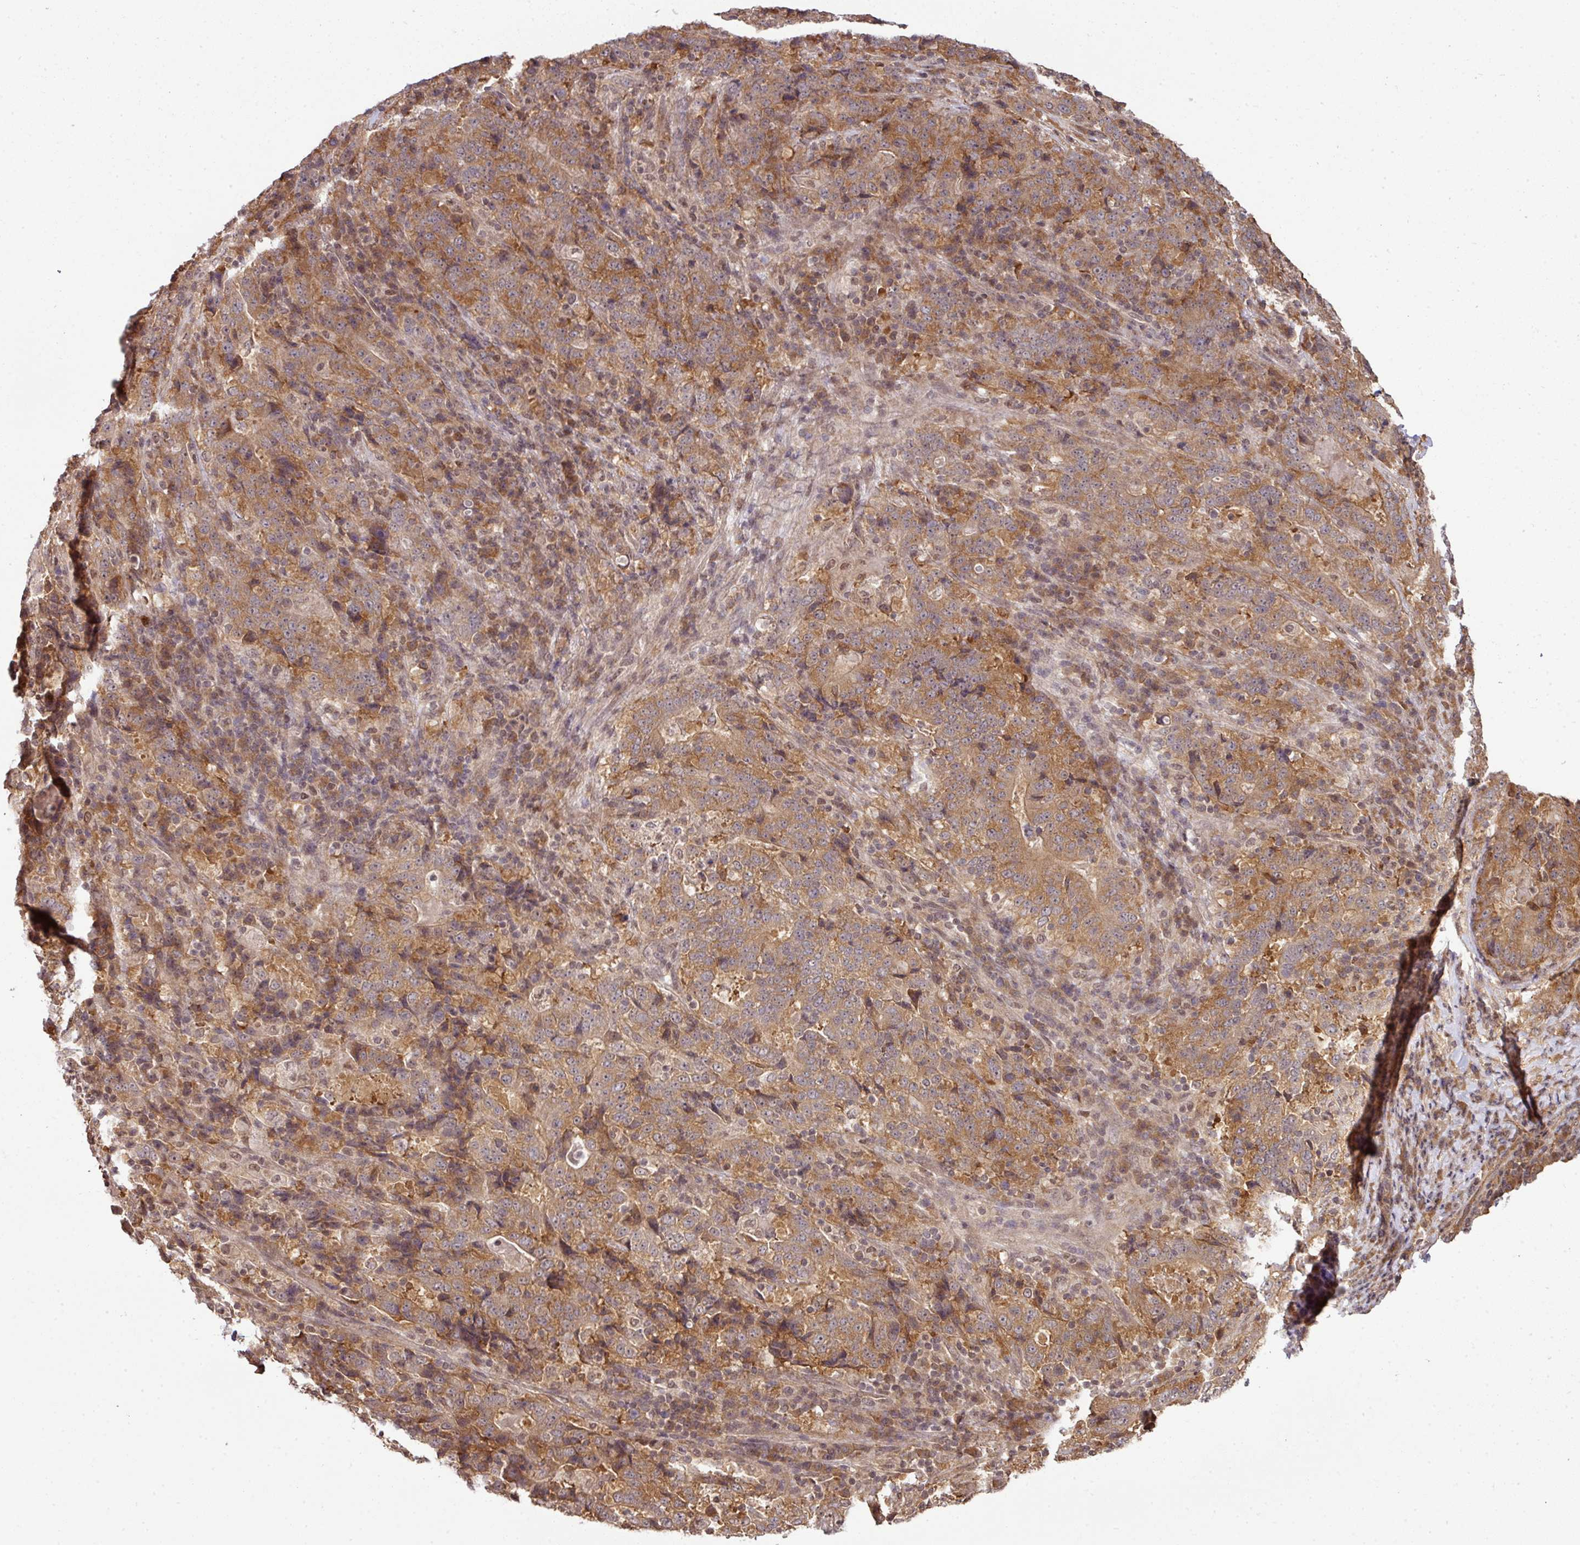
{"staining": {"intensity": "moderate", "quantity": ">75%", "location": "cytoplasmic/membranous"}, "tissue": "stomach cancer", "cell_type": "Tumor cells", "image_type": "cancer", "snomed": [{"axis": "morphology", "description": "Normal tissue, NOS"}, {"axis": "morphology", "description": "Adenocarcinoma, NOS"}, {"axis": "topography", "description": "Stomach, upper"}, {"axis": "topography", "description": "Stomach"}], "caption": "IHC micrograph of human adenocarcinoma (stomach) stained for a protein (brown), which shows medium levels of moderate cytoplasmic/membranous expression in about >75% of tumor cells.", "gene": "ANKRD18A", "patient": {"sex": "male", "age": 59}}